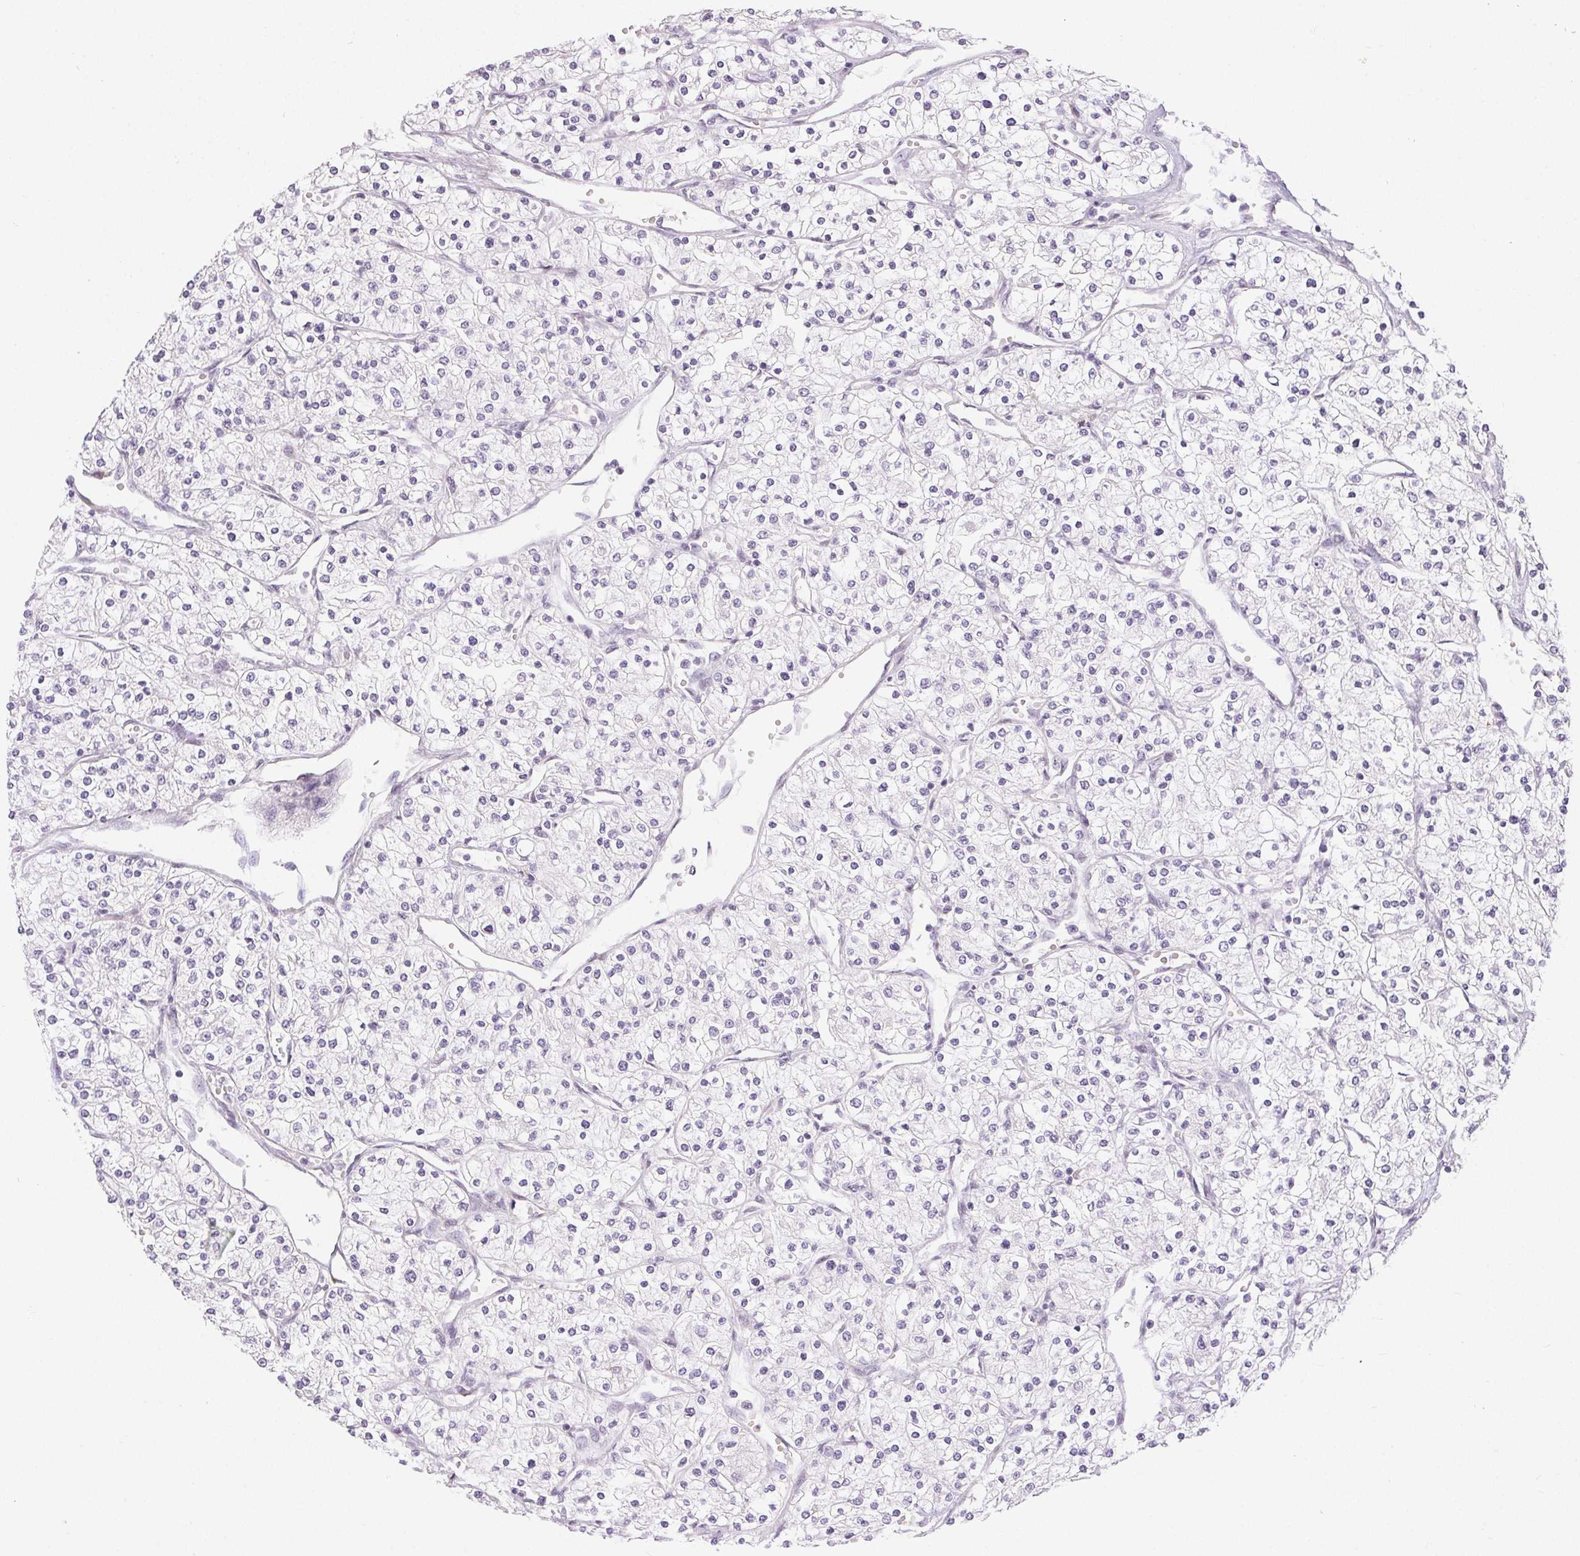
{"staining": {"intensity": "negative", "quantity": "none", "location": "none"}, "tissue": "renal cancer", "cell_type": "Tumor cells", "image_type": "cancer", "snomed": [{"axis": "morphology", "description": "Adenocarcinoma, NOS"}, {"axis": "topography", "description": "Kidney"}], "caption": "Immunohistochemistry (IHC) of renal adenocarcinoma displays no staining in tumor cells.", "gene": "RPGRIP1", "patient": {"sex": "male", "age": 80}}